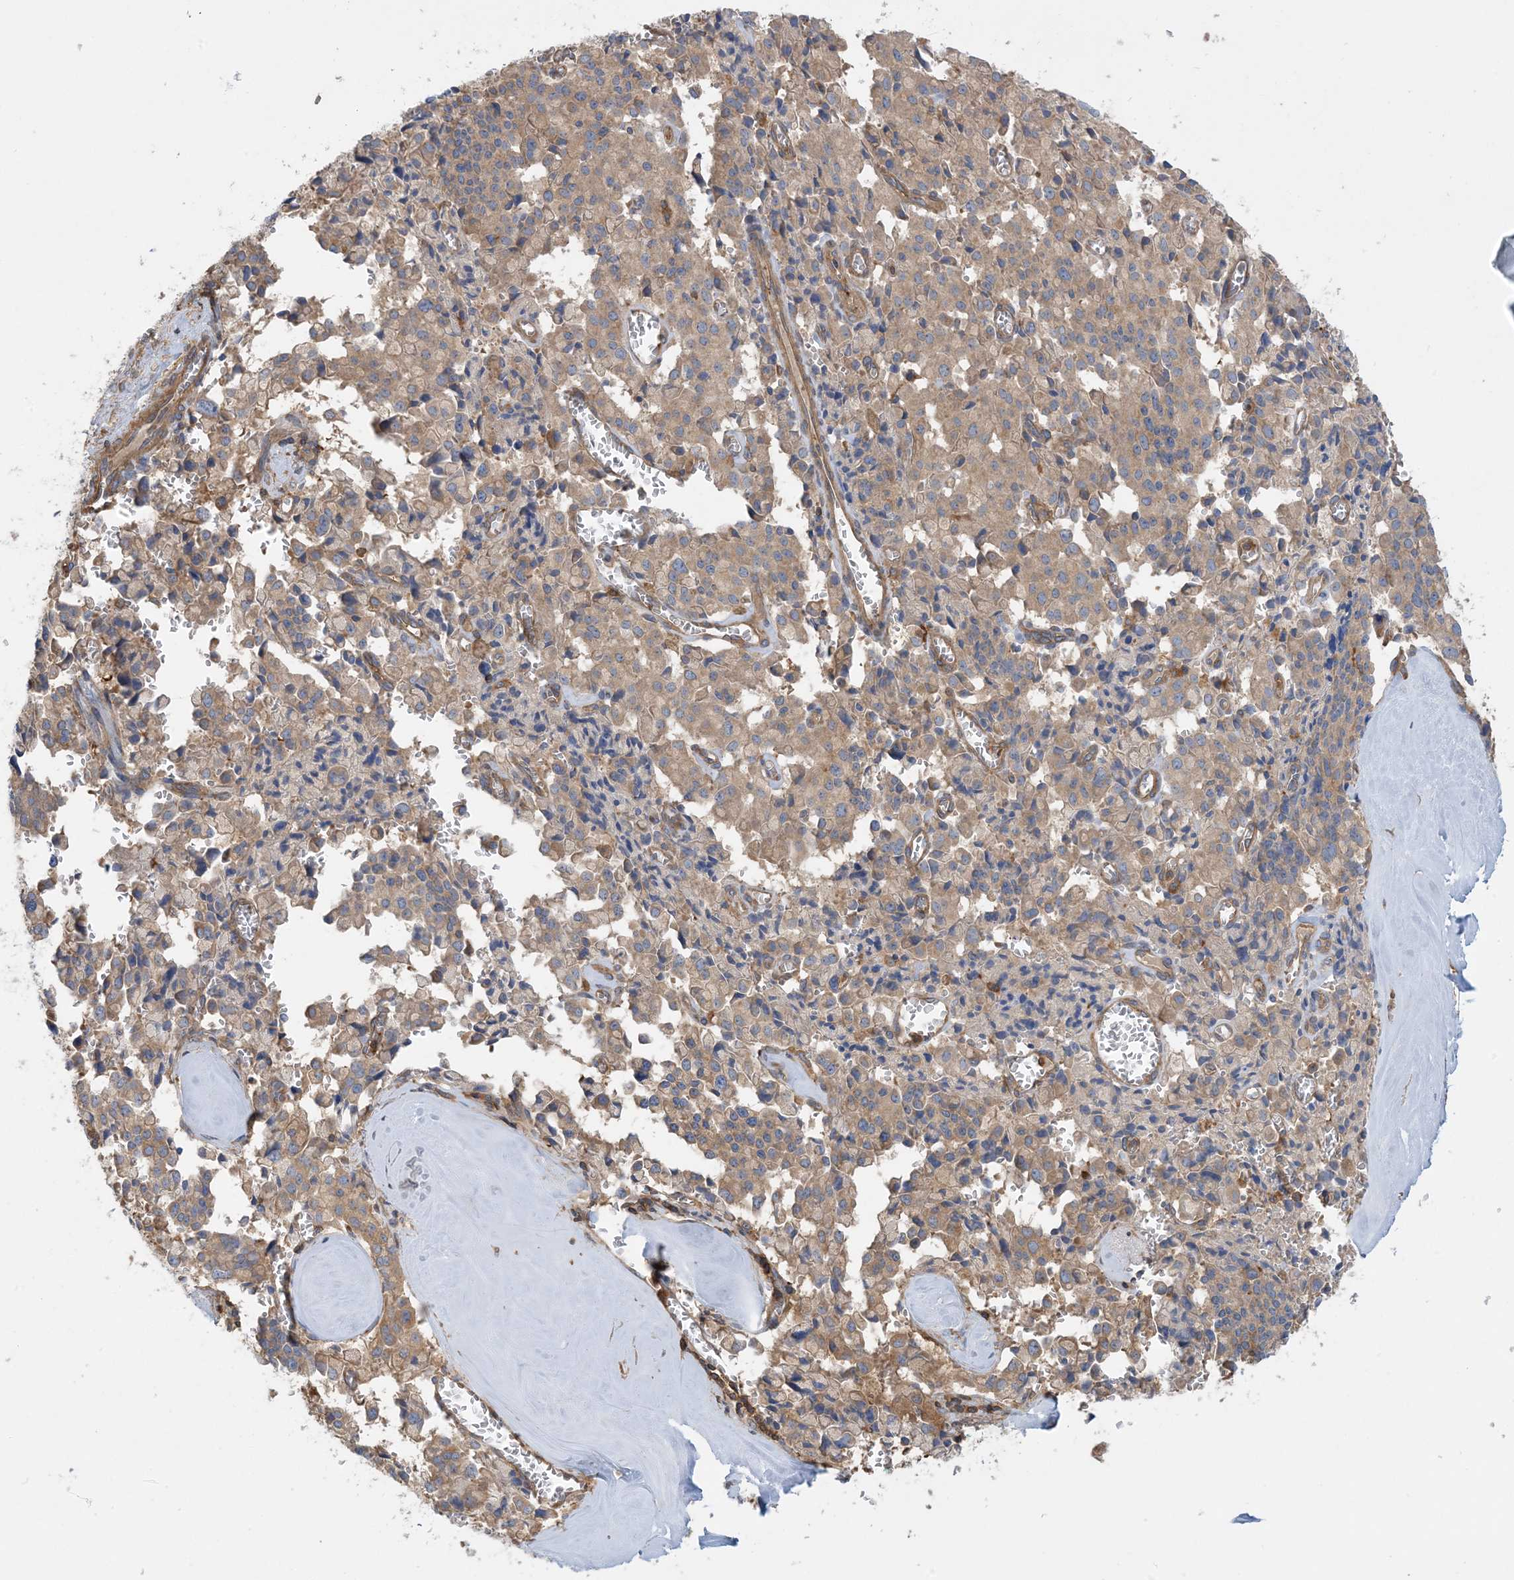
{"staining": {"intensity": "moderate", "quantity": ">75%", "location": "cytoplasmic/membranous"}, "tissue": "pancreatic cancer", "cell_type": "Tumor cells", "image_type": "cancer", "snomed": [{"axis": "morphology", "description": "Adenocarcinoma, NOS"}, {"axis": "topography", "description": "Pancreas"}], "caption": "High-power microscopy captured an immunohistochemistry photomicrograph of pancreatic adenocarcinoma, revealing moderate cytoplasmic/membranous staining in approximately >75% of tumor cells. Using DAB (brown) and hematoxylin (blue) stains, captured at high magnification using brightfield microscopy.", "gene": "SFMBT2", "patient": {"sex": "male", "age": 65}}